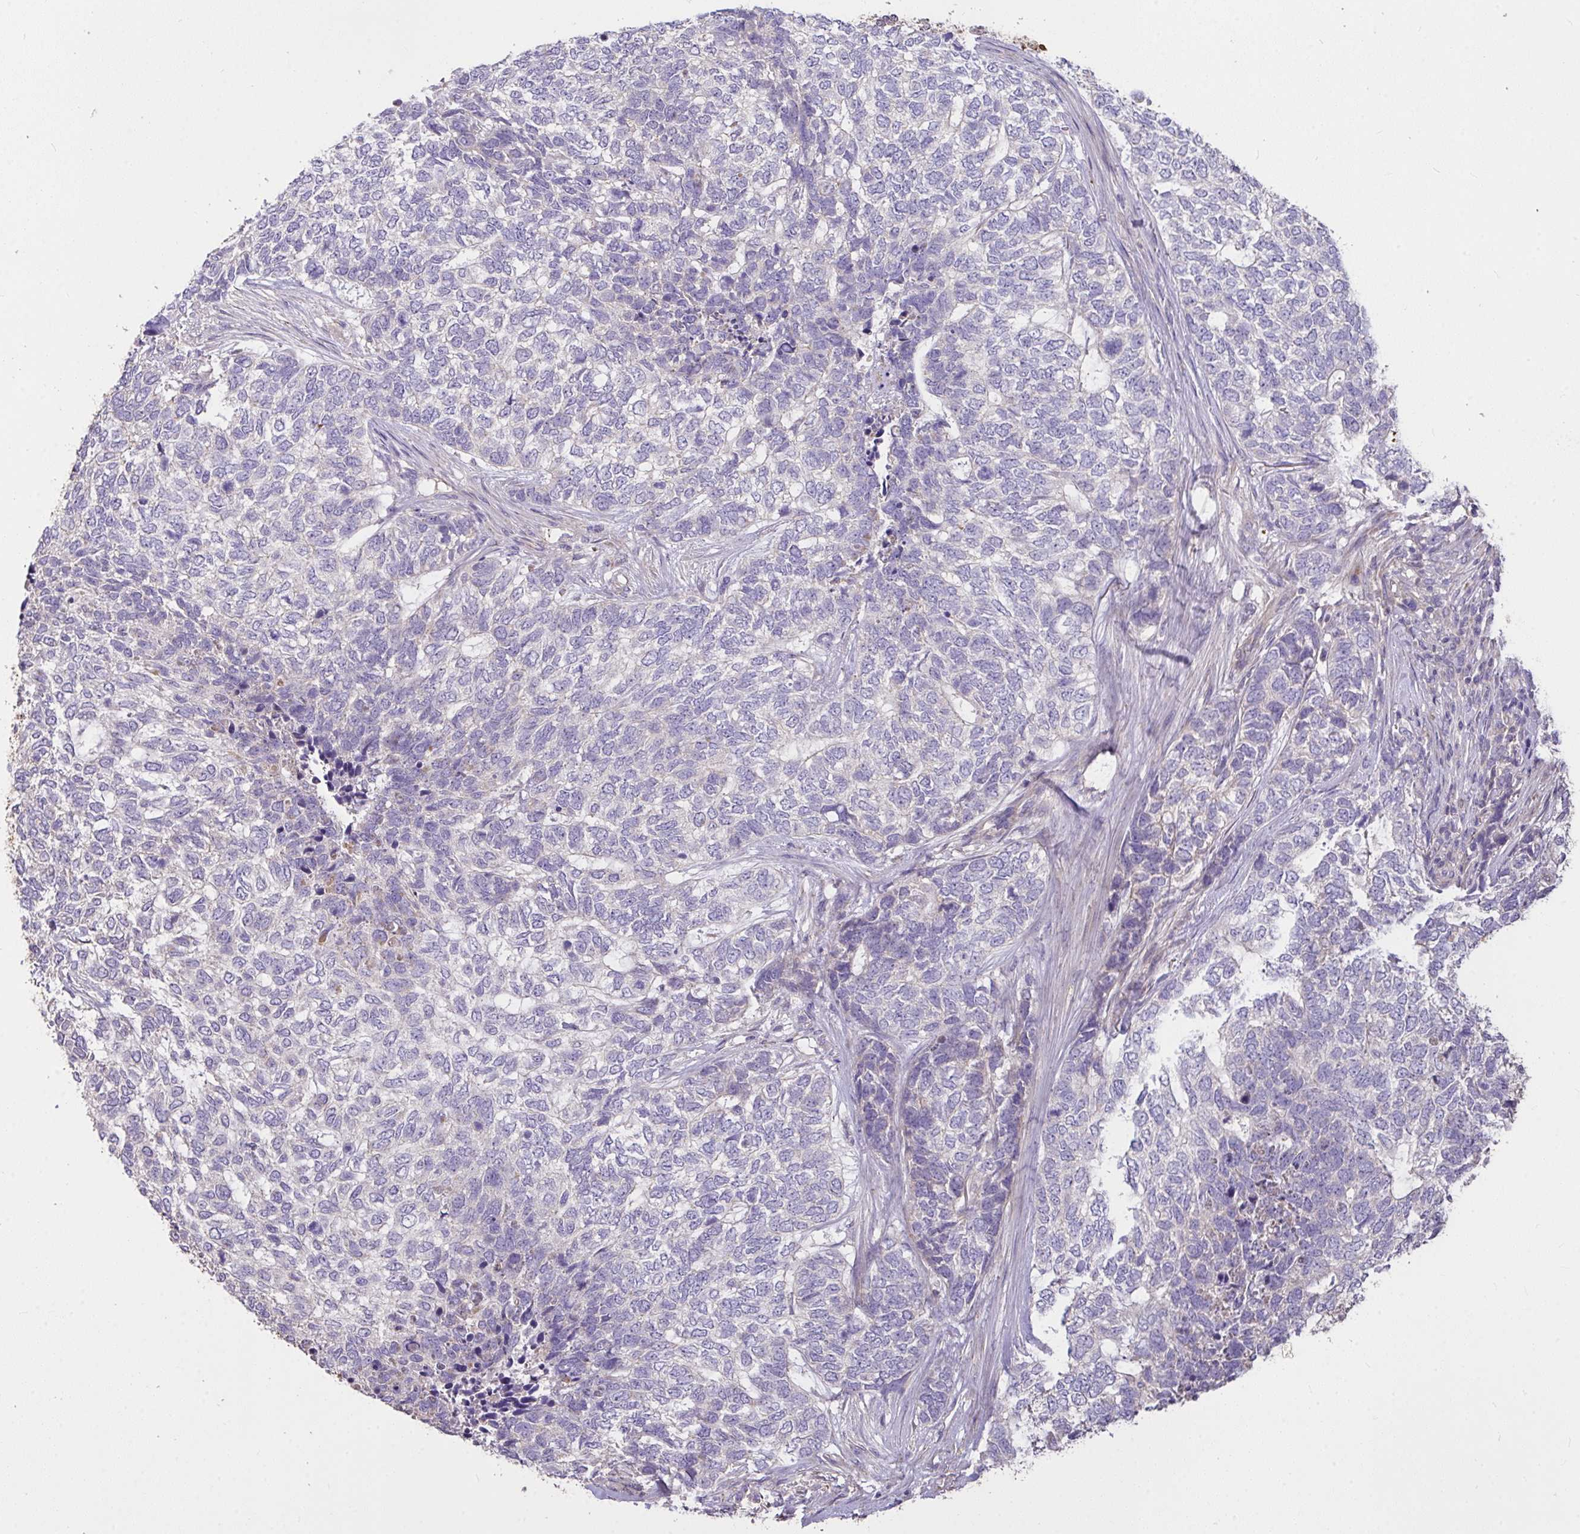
{"staining": {"intensity": "negative", "quantity": "none", "location": "none"}, "tissue": "skin cancer", "cell_type": "Tumor cells", "image_type": "cancer", "snomed": [{"axis": "morphology", "description": "Basal cell carcinoma"}, {"axis": "topography", "description": "Skin"}], "caption": "Immunohistochemical staining of human skin cancer (basal cell carcinoma) shows no significant positivity in tumor cells.", "gene": "FCER1A", "patient": {"sex": "female", "age": 65}}